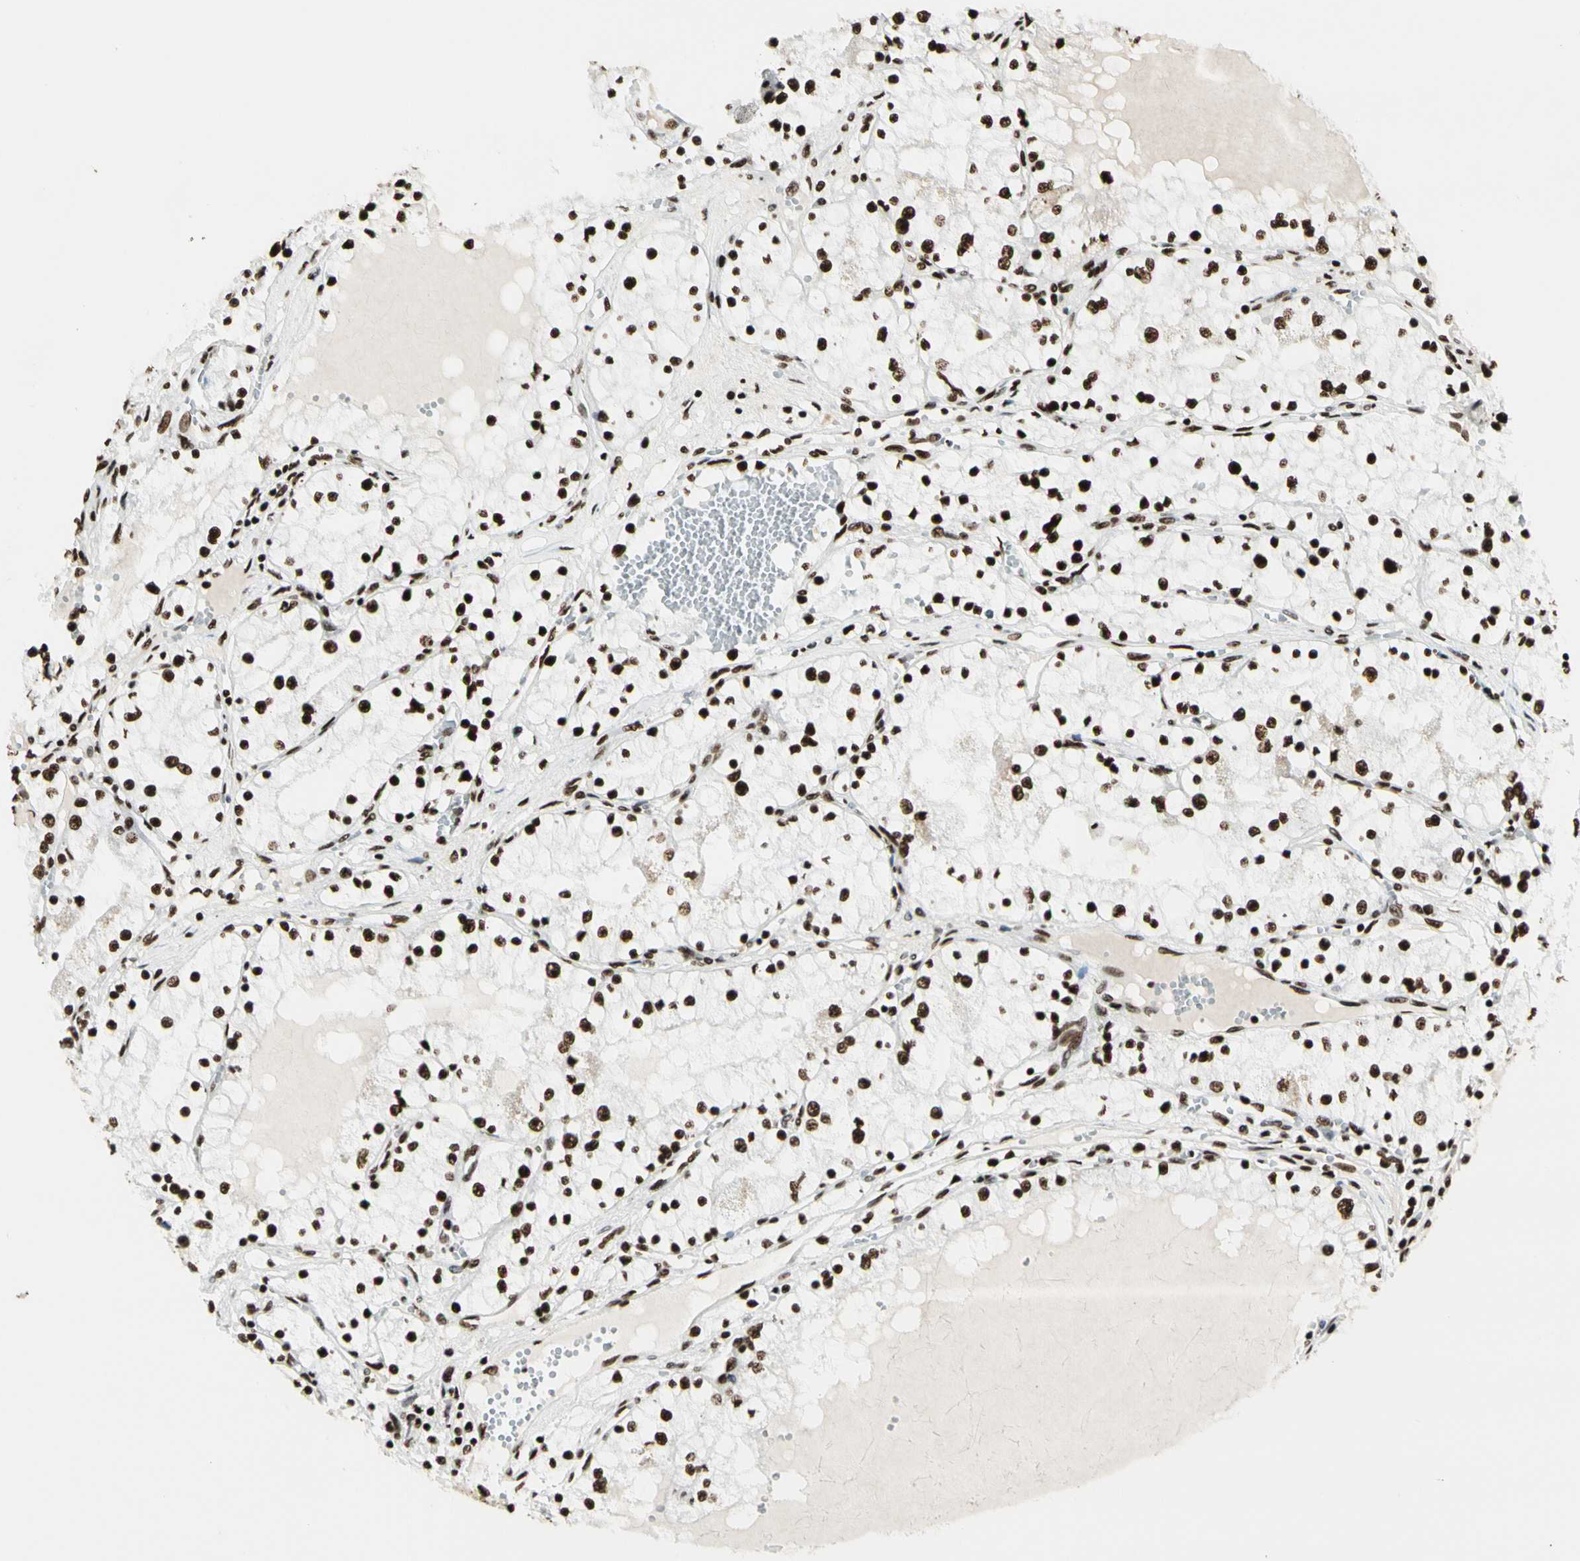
{"staining": {"intensity": "strong", "quantity": ">75%", "location": "nuclear"}, "tissue": "renal cancer", "cell_type": "Tumor cells", "image_type": "cancer", "snomed": [{"axis": "morphology", "description": "Adenocarcinoma, NOS"}, {"axis": "topography", "description": "Kidney"}], "caption": "About >75% of tumor cells in renal cancer display strong nuclear protein expression as visualized by brown immunohistochemical staining.", "gene": "CCAR1", "patient": {"sex": "male", "age": 68}}